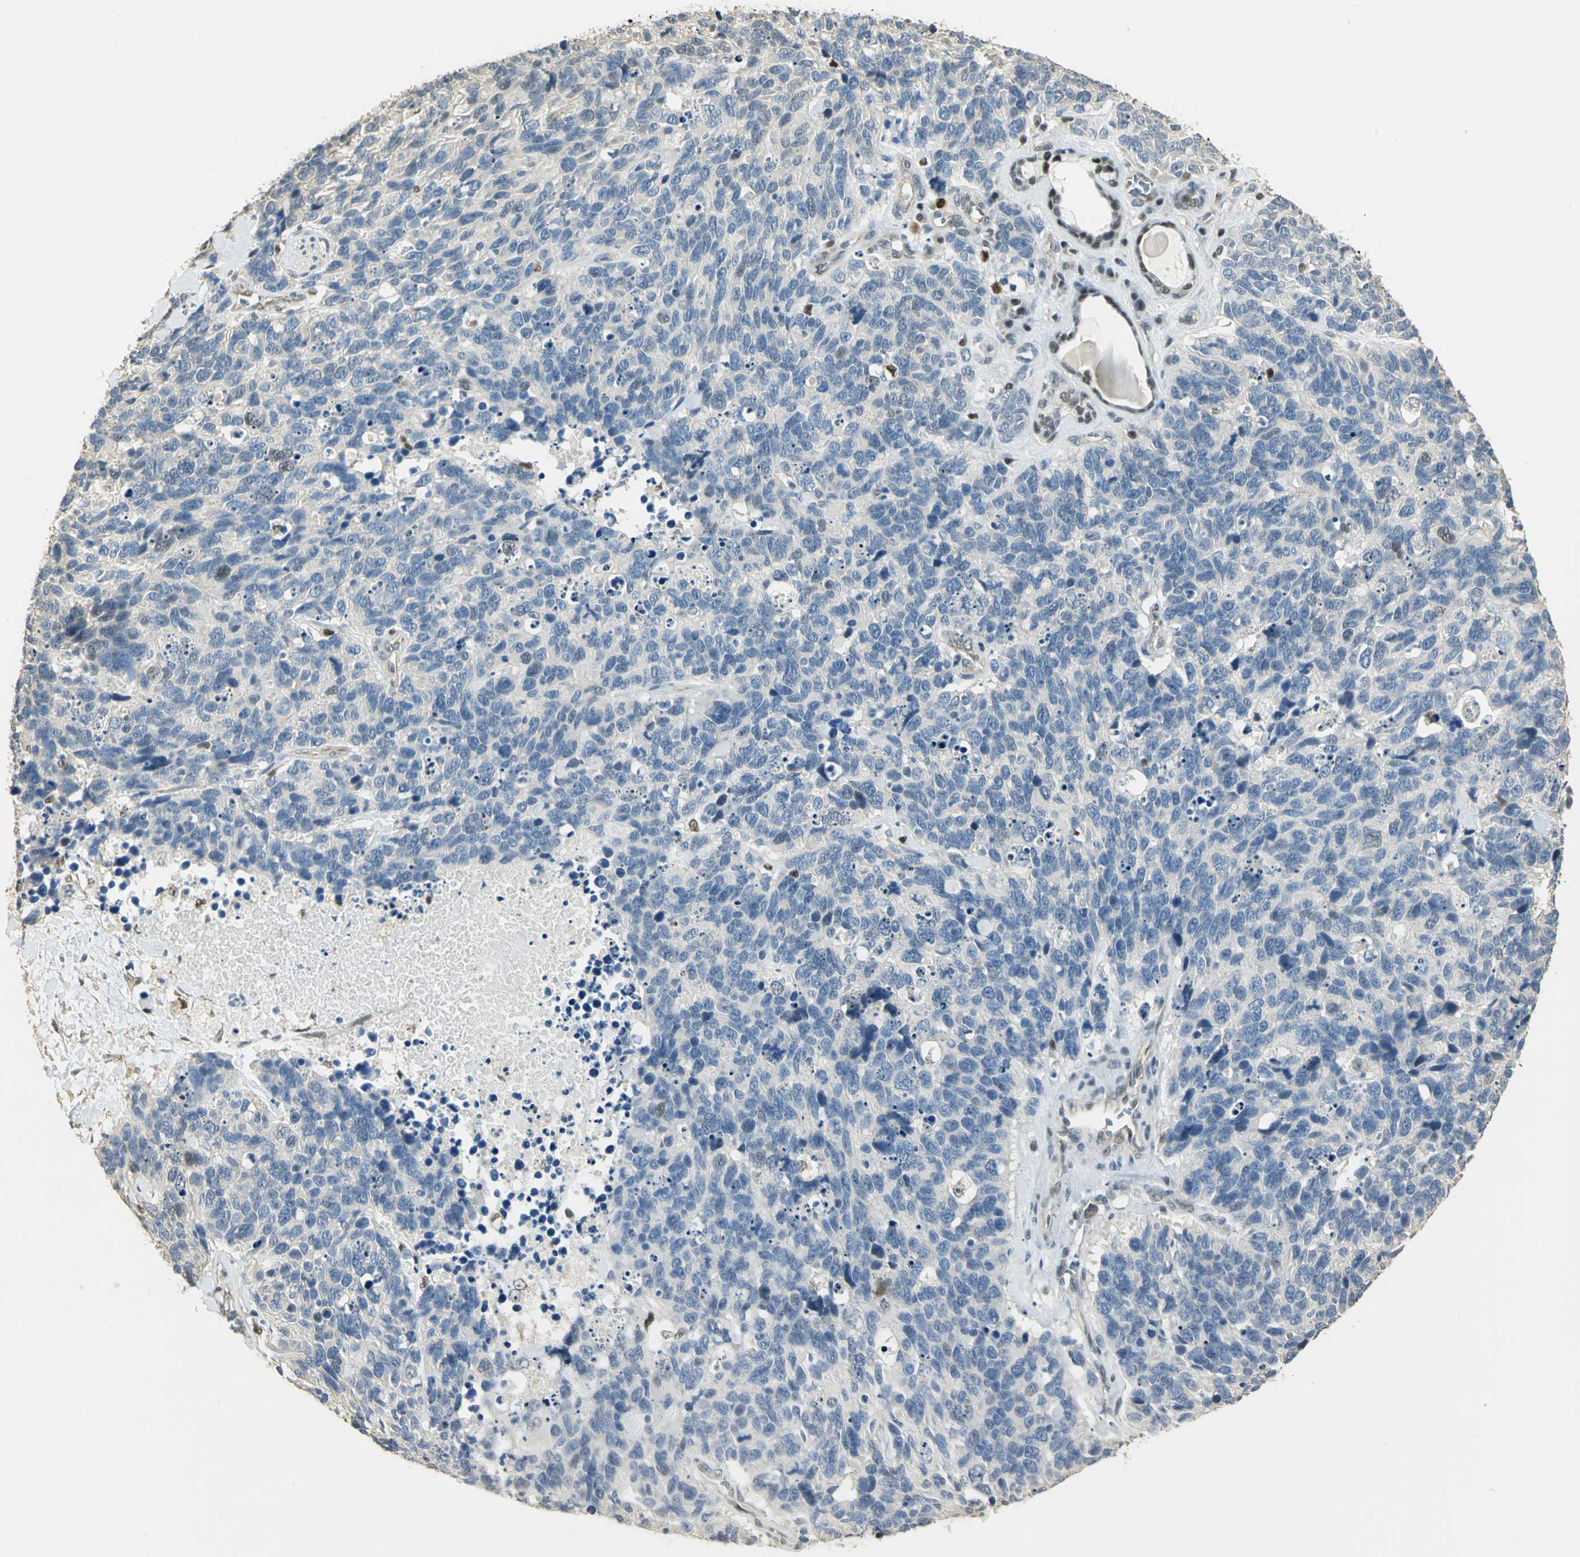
{"staining": {"intensity": "negative", "quantity": "none", "location": "none"}, "tissue": "lung cancer", "cell_type": "Tumor cells", "image_type": "cancer", "snomed": [{"axis": "morphology", "description": "Neoplasm, malignant, NOS"}, {"axis": "topography", "description": "Lung"}], "caption": "There is no significant expression in tumor cells of lung cancer (malignant neoplasm).", "gene": "ELF1", "patient": {"sex": "female", "age": 58}}